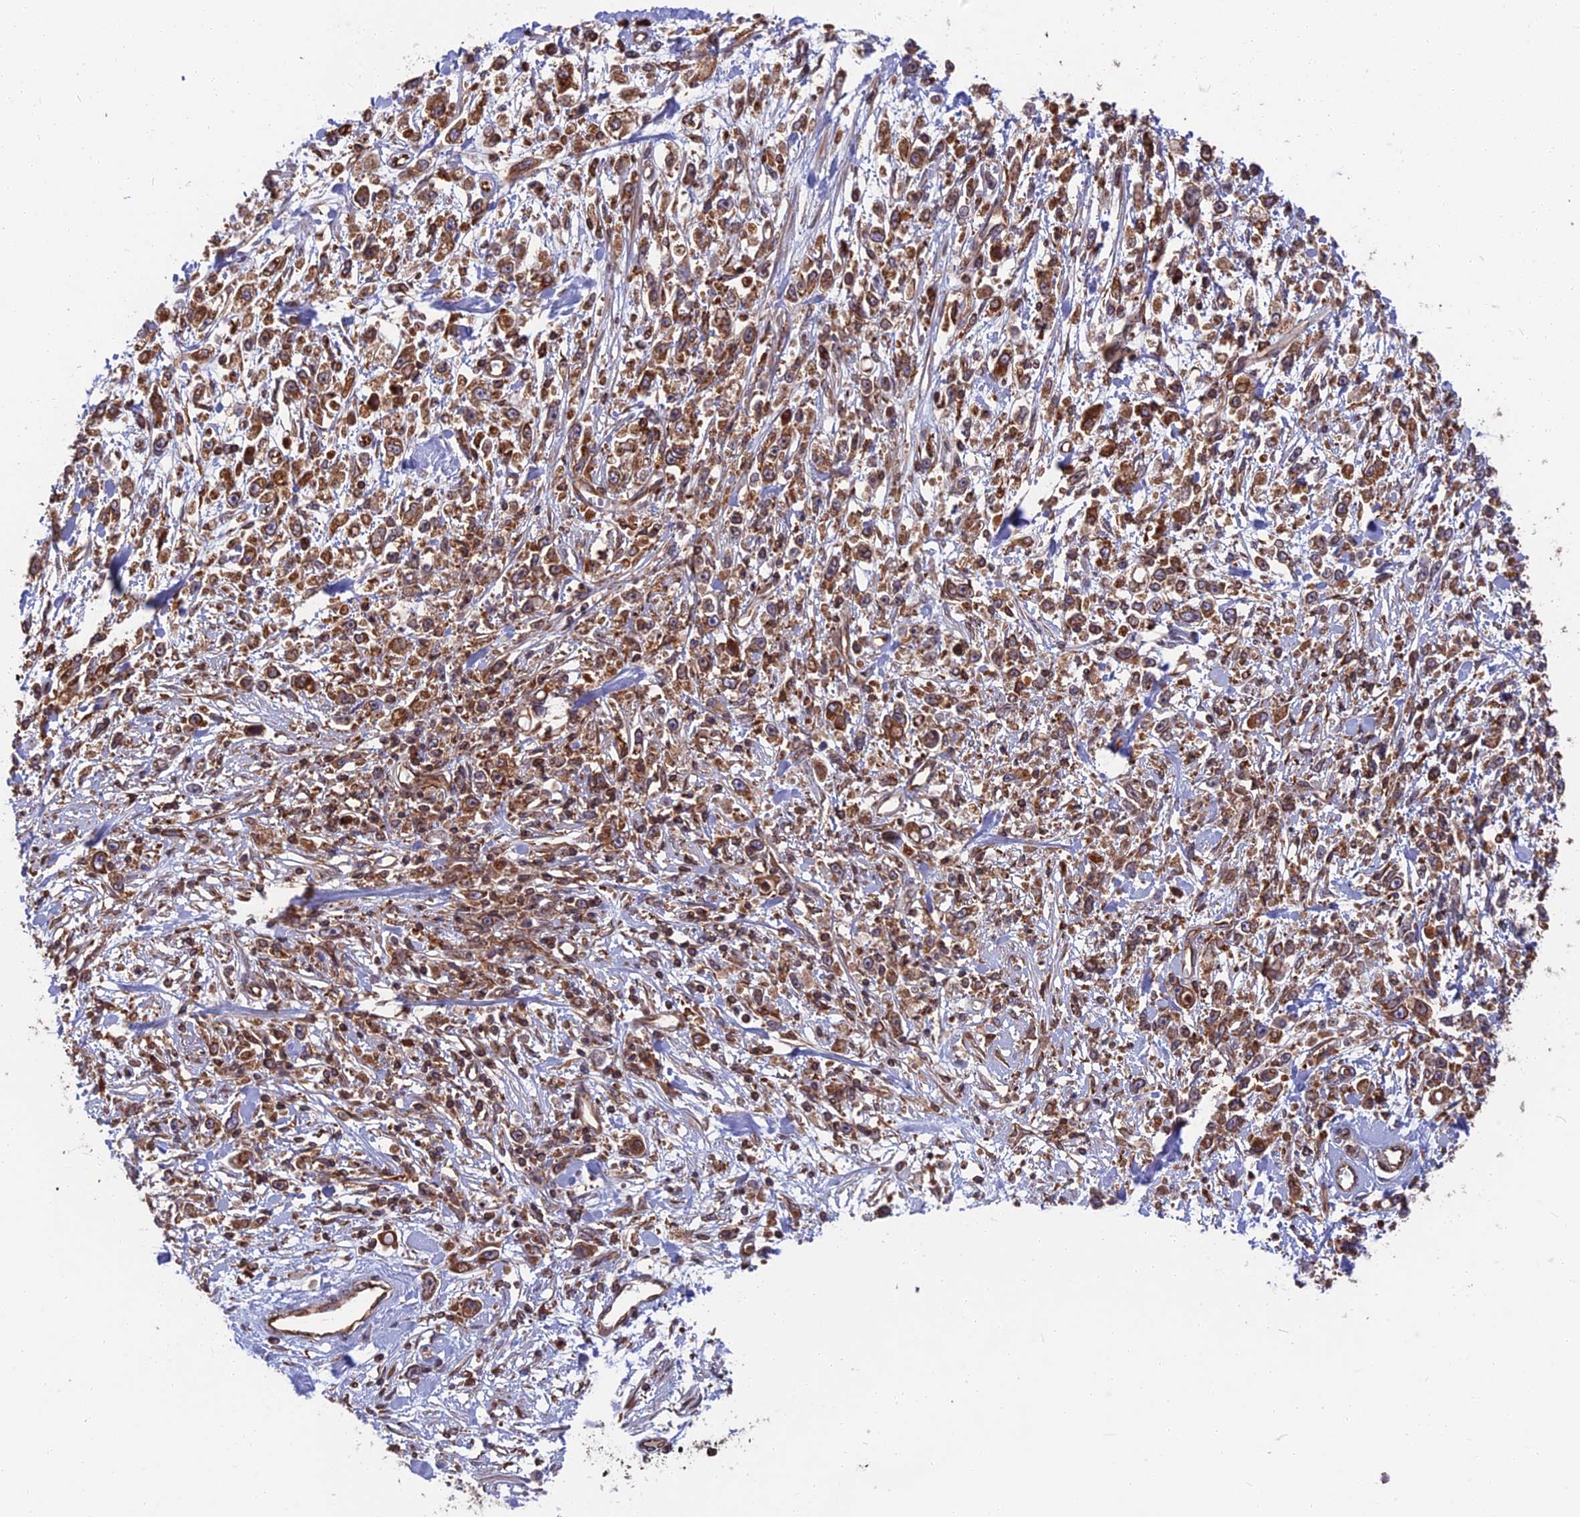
{"staining": {"intensity": "moderate", "quantity": ">75%", "location": "cytoplasmic/membranous"}, "tissue": "stomach cancer", "cell_type": "Tumor cells", "image_type": "cancer", "snomed": [{"axis": "morphology", "description": "Adenocarcinoma, NOS"}, {"axis": "topography", "description": "Stomach"}], "caption": "Immunohistochemistry (IHC) histopathology image of neoplastic tissue: human stomach cancer (adenocarcinoma) stained using immunohistochemistry (IHC) demonstrates medium levels of moderate protein expression localized specifically in the cytoplasmic/membranous of tumor cells, appearing as a cytoplasmic/membranous brown color.", "gene": "WDR1", "patient": {"sex": "female", "age": 59}}